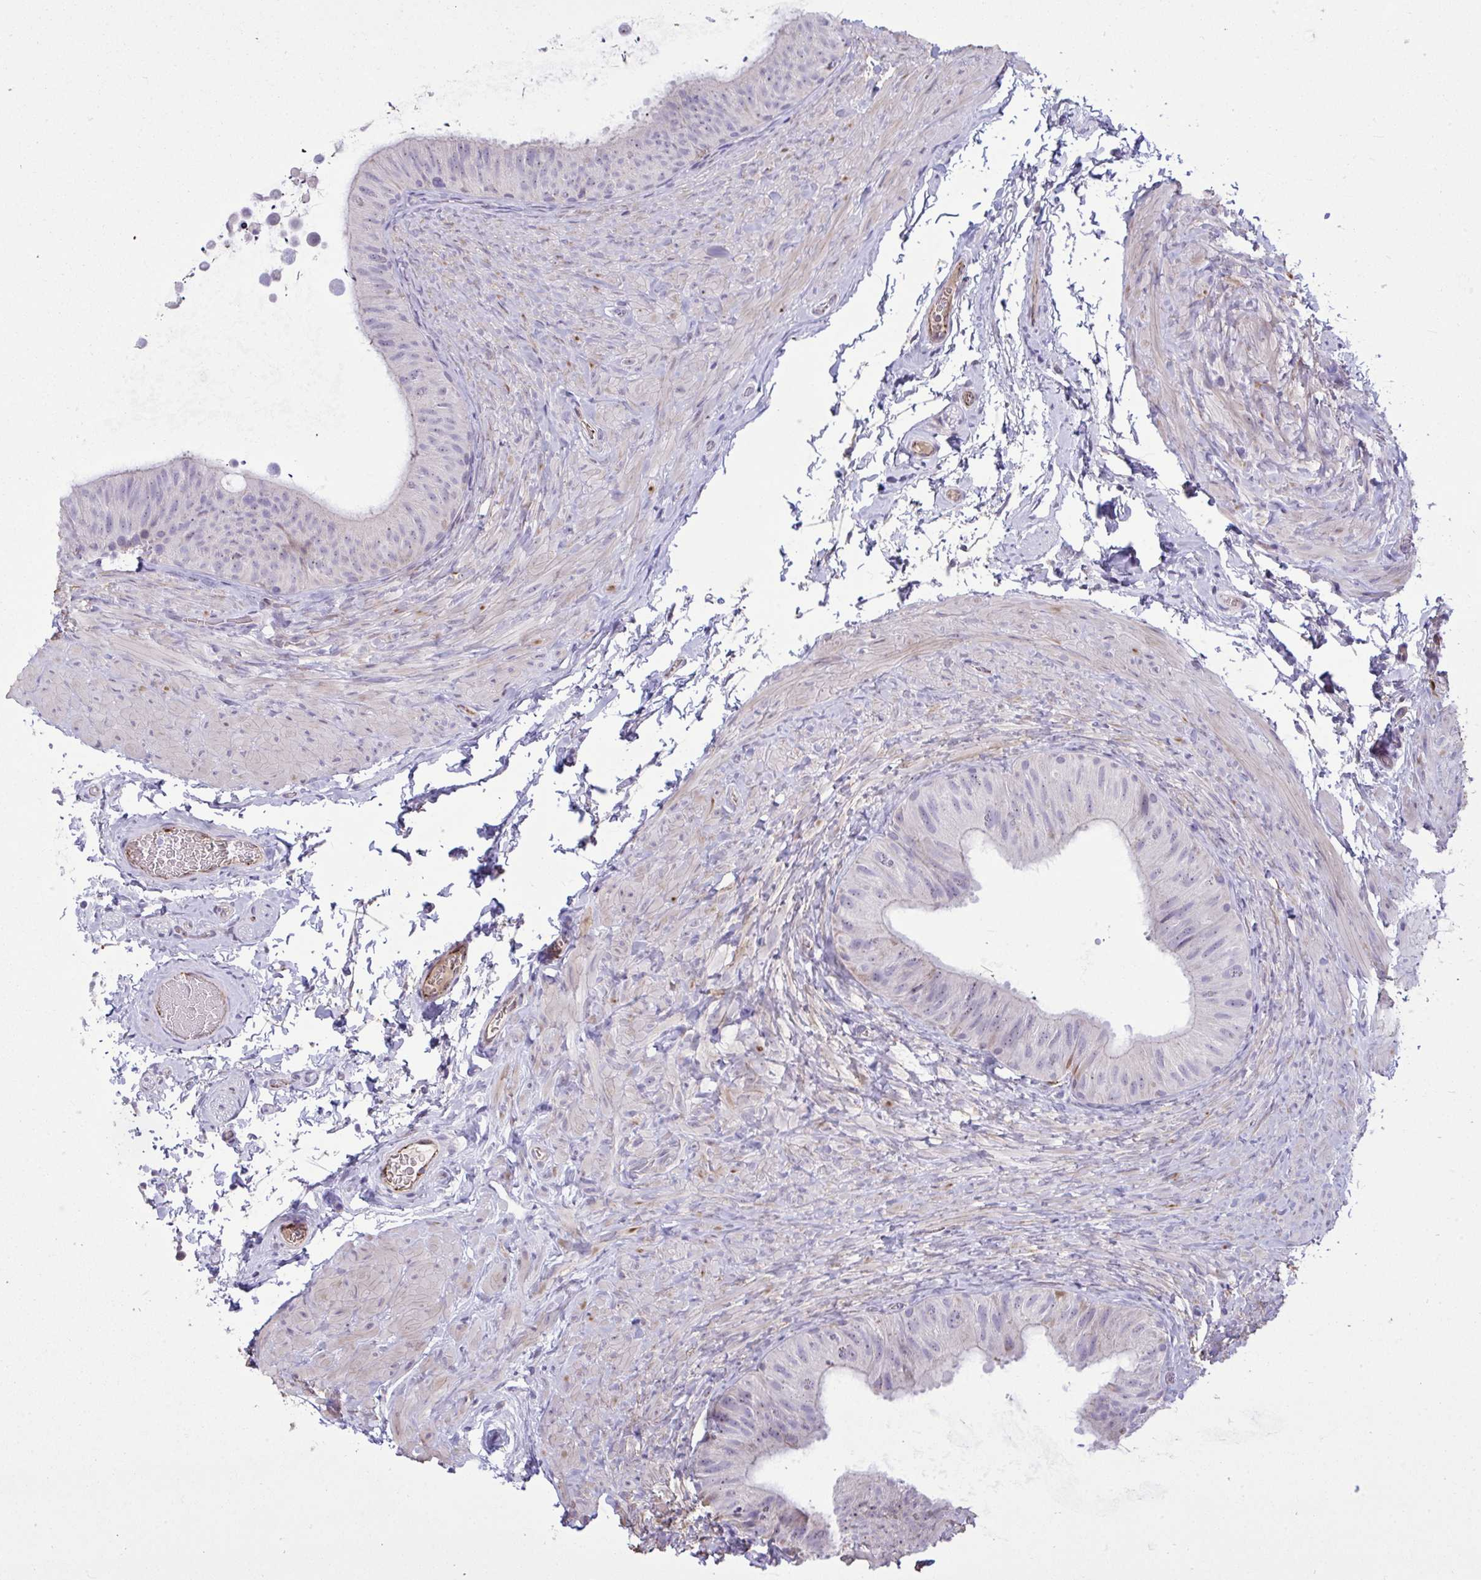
{"staining": {"intensity": "weak", "quantity": "<25%", "location": "nuclear"}, "tissue": "epididymis", "cell_type": "Glandular cells", "image_type": "normal", "snomed": [{"axis": "morphology", "description": "Normal tissue, NOS"}, {"axis": "topography", "description": "Epididymis, spermatic cord, NOS"}, {"axis": "topography", "description": "Epididymis"}], "caption": "An image of epididymis stained for a protein displays no brown staining in glandular cells.", "gene": "CD101", "patient": {"sex": "male", "age": 31}}